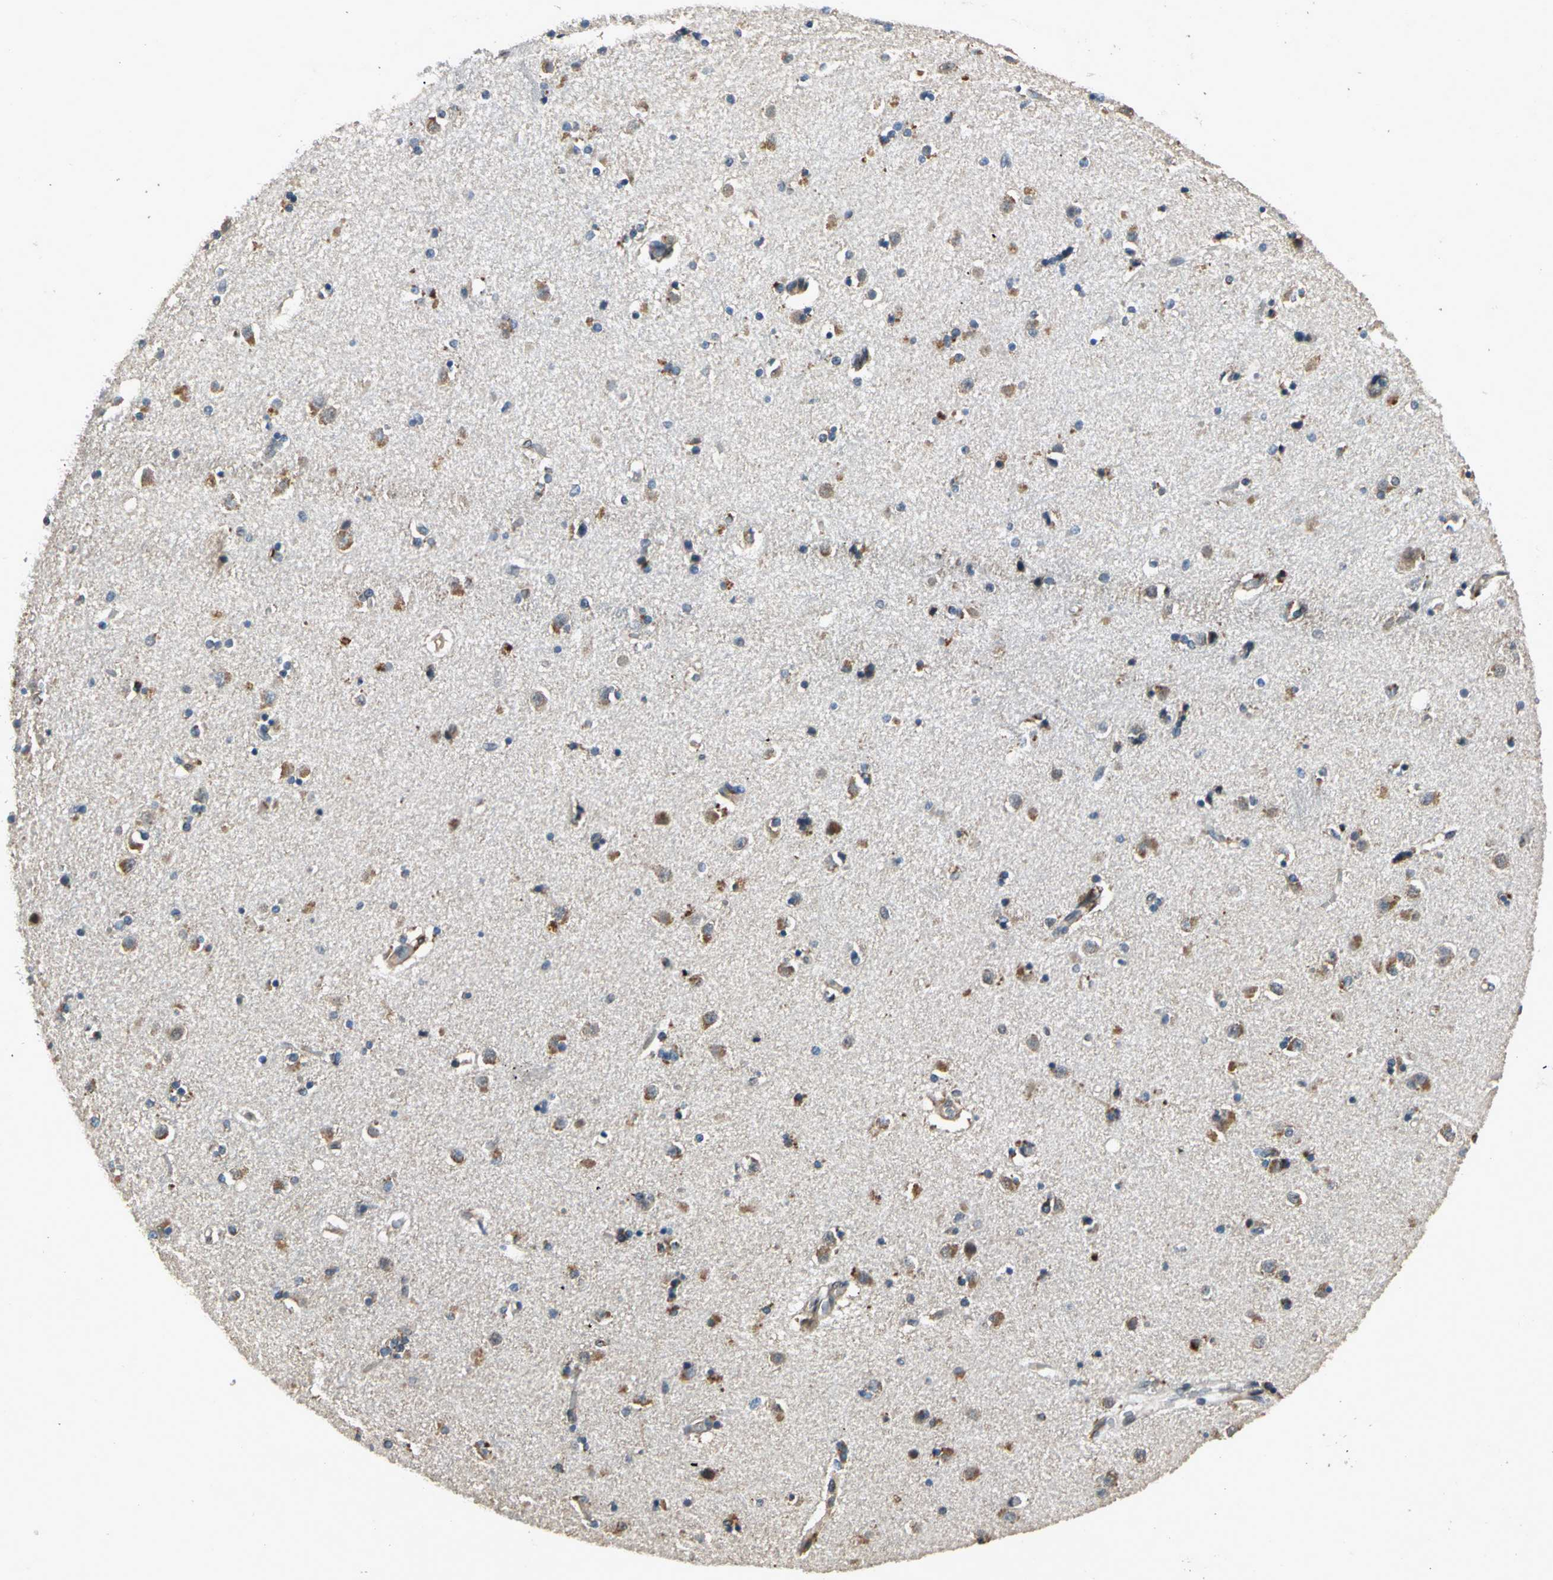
{"staining": {"intensity": "moderate", "quantity": "25%-75%", "location": "cytoplasmic/membranous"}, "tissue": "caudate", "cell_type": "Glial cells", "image_type": "normal", "snomed": [{"axis": "morphology", "description": "Normal tissue, NOS"}, {"axis": "topography", "description": "Lateral ventricle wall"}], "caption": "Glial cells exhibit medium levels of moderate cytoplasmic/membranous expression in about 25%-75% of cells in unremarkable human caudate.", "gene": "EIF2B2", "patient": {"sex": "female", "age": 54}}